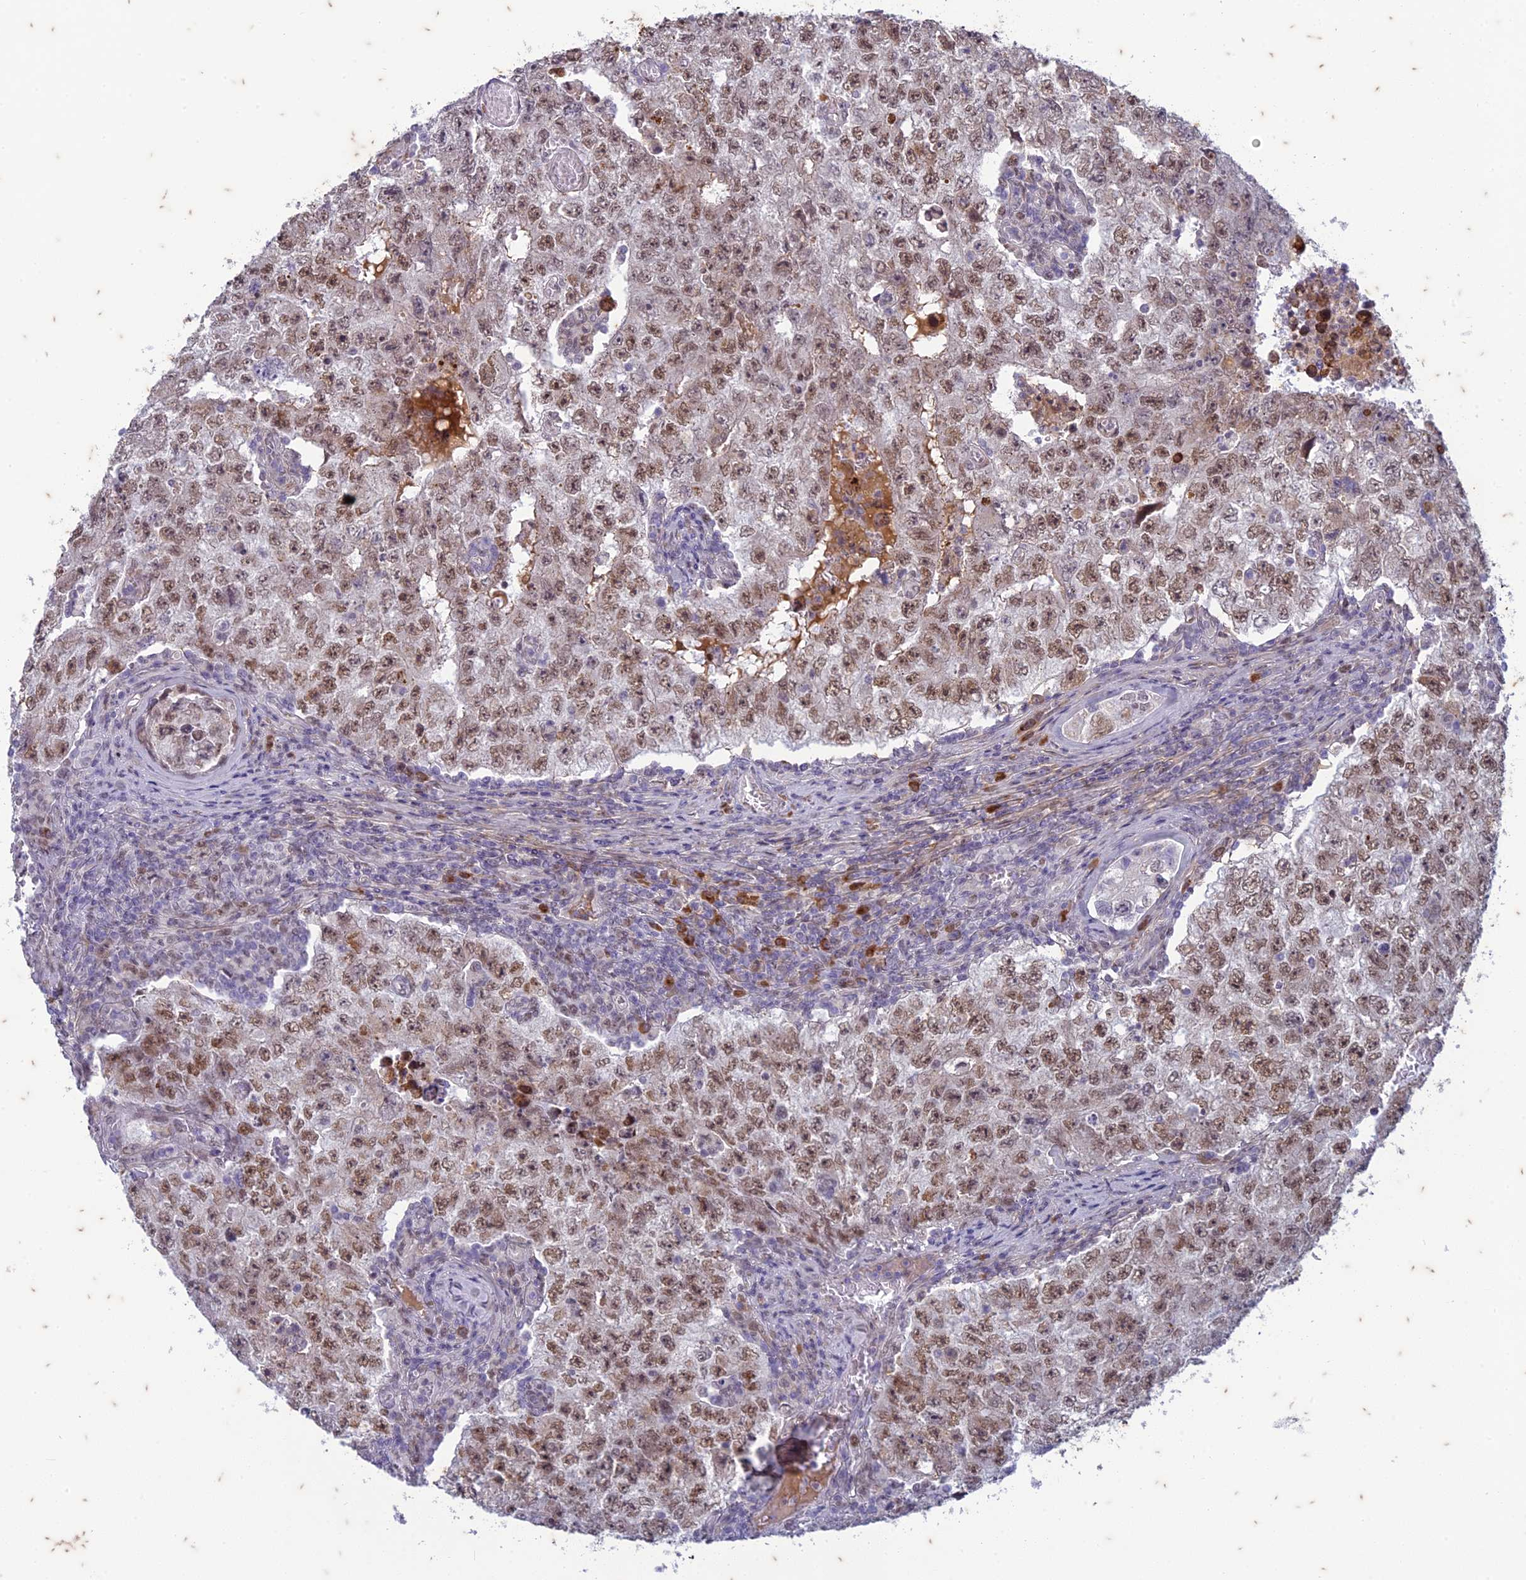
{"staining": {"intensity": "moderate", "quantity": ">75%", "location": "nuclear"}, "tissue": "testis cancer", "cell_type": "Tumor cells", "image_type": "cancer", "snomed": [{"axis": "morphology", "description": "Carcinoma, Embryonal, NOS"}, {"axis": "topography", "description": "Testis"}], "caption": "About >75% of tumor cells in human testis cancer (embryonal carcinoma) exhibit moderate nuclear protein staining as visualized by brown immunohistochemical staining.", "gene": "PABPN1L", "patient": {"sex": "male", "age": 17}}